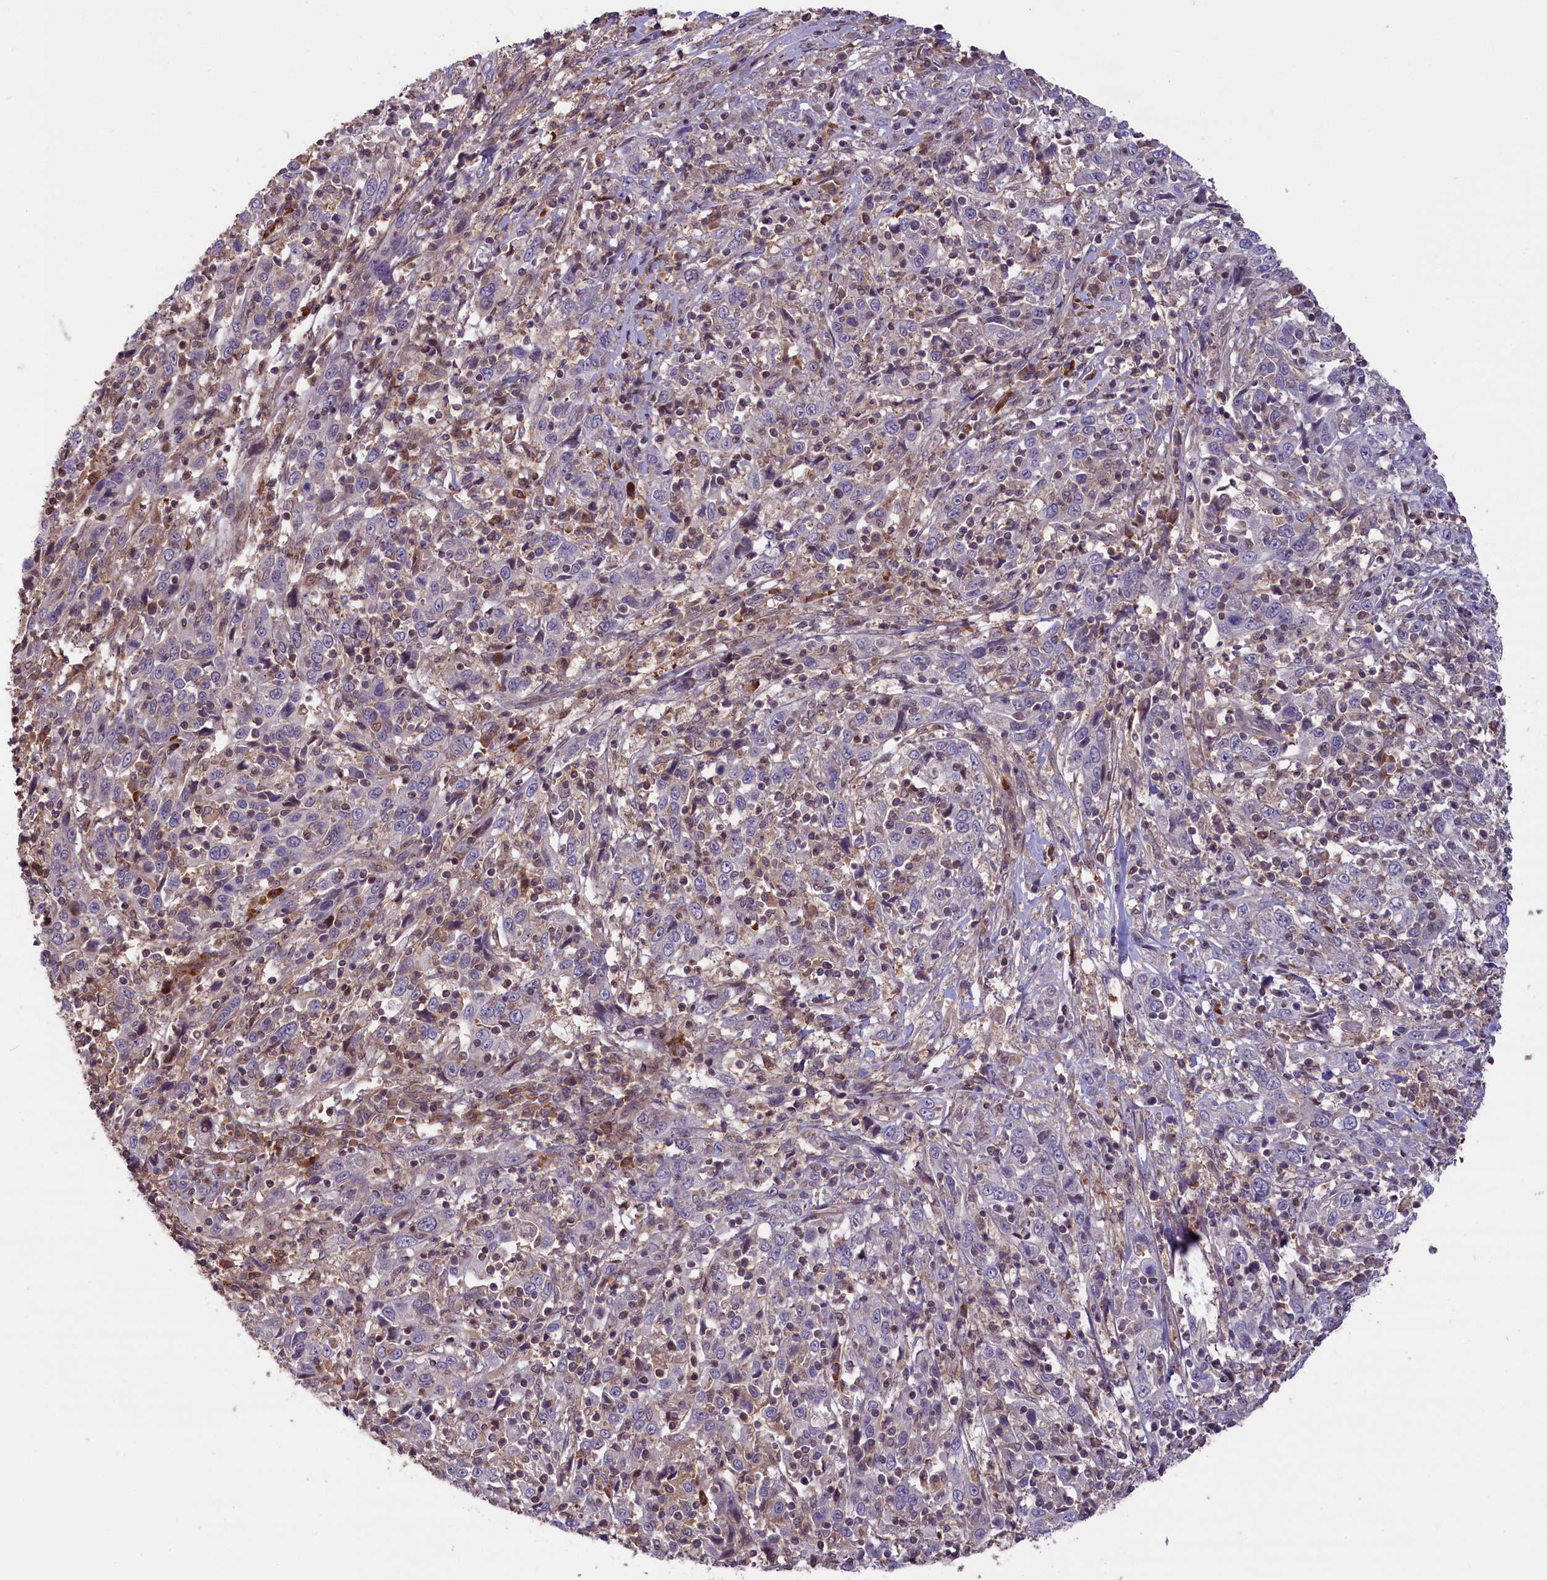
{"staining": {"intensity": "negative", "quantity": "none", "location": "none"}, "tissue": "cervical cancer", "cell_type": "Tumor cells", "image_type": "cancer", "snomed": [{"axis": "morphology", "description": "Squamous cell carcinoma, NOS"}, {"axis": "topography", "description": "Cervix"}], "caption": "The image shows no staining of tumor cells in squamous cell carcinoma (cervical).", "gene": "RIC8A", "patient": {"sex": "female", "age": 46}}